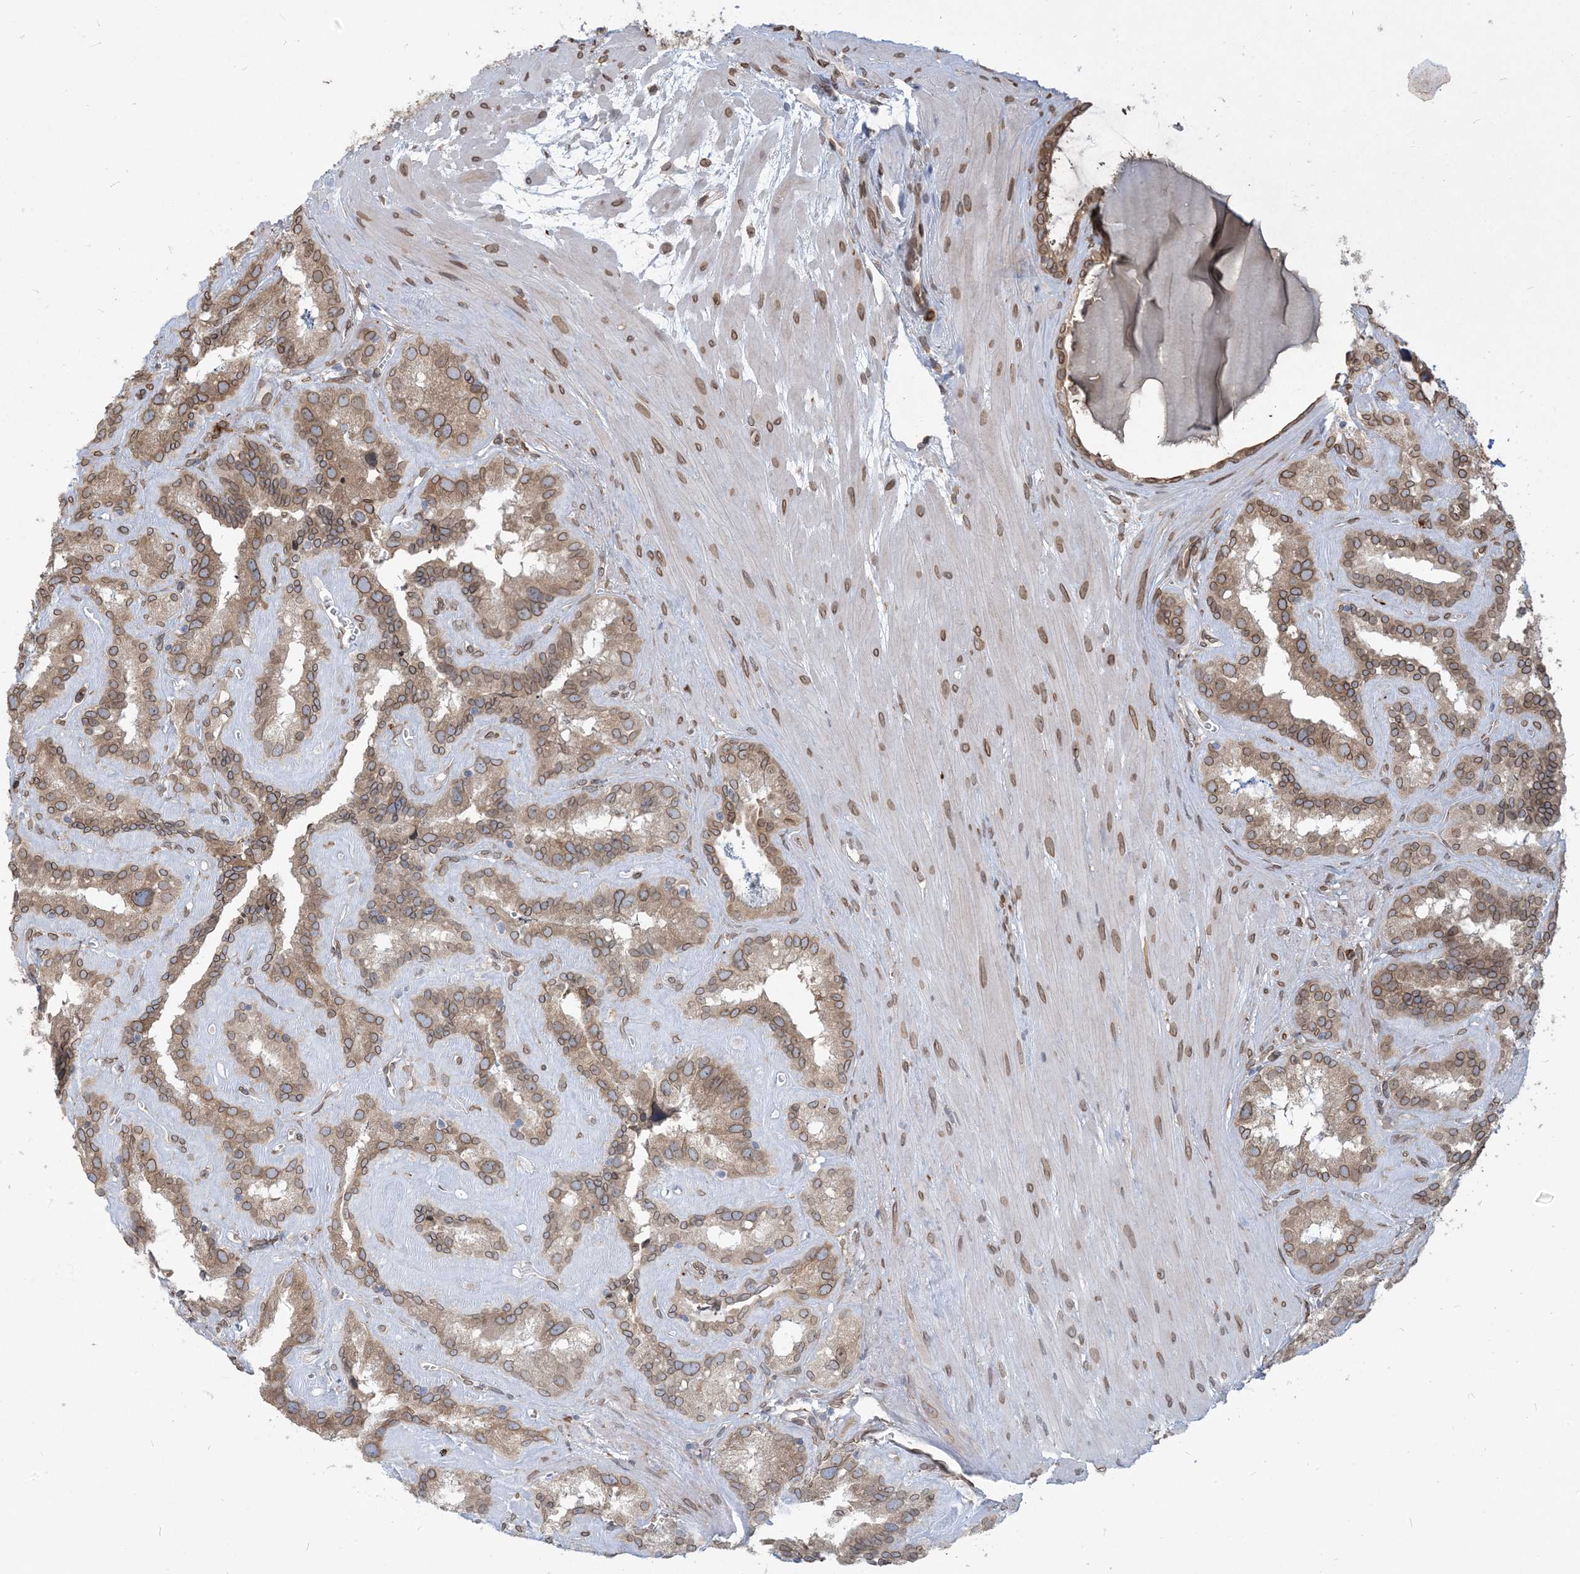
{"staining": {"intensity": "moderate", "quantity": ">75%", "location": "cytoplasmic/membranous,nuclear"}, "tissue": "seminal vesicle", "cell_type": "Glandular cells", "image_type": "normal", "snomed": [{"axis": "morphology", "description": "Normal tissue, NOS"}, {"axis": "topography", "description": "Prostate"}, {"axis": "topography", "description": "Seminal veicle"}], "caption": "Immunohistochemistry (IHC) of unremarkable human seminal vesicle exhibits medium levels of moderate cytoplasmic/membranous,nuclear expression in approximately >75% of glandular cells. (DAB (3,3'-diaminobenzidine) = brown stain, brightfield microscopy at high magnification).", "gene": "WWP1", "patient": {"sex": "male", "age": 59}}